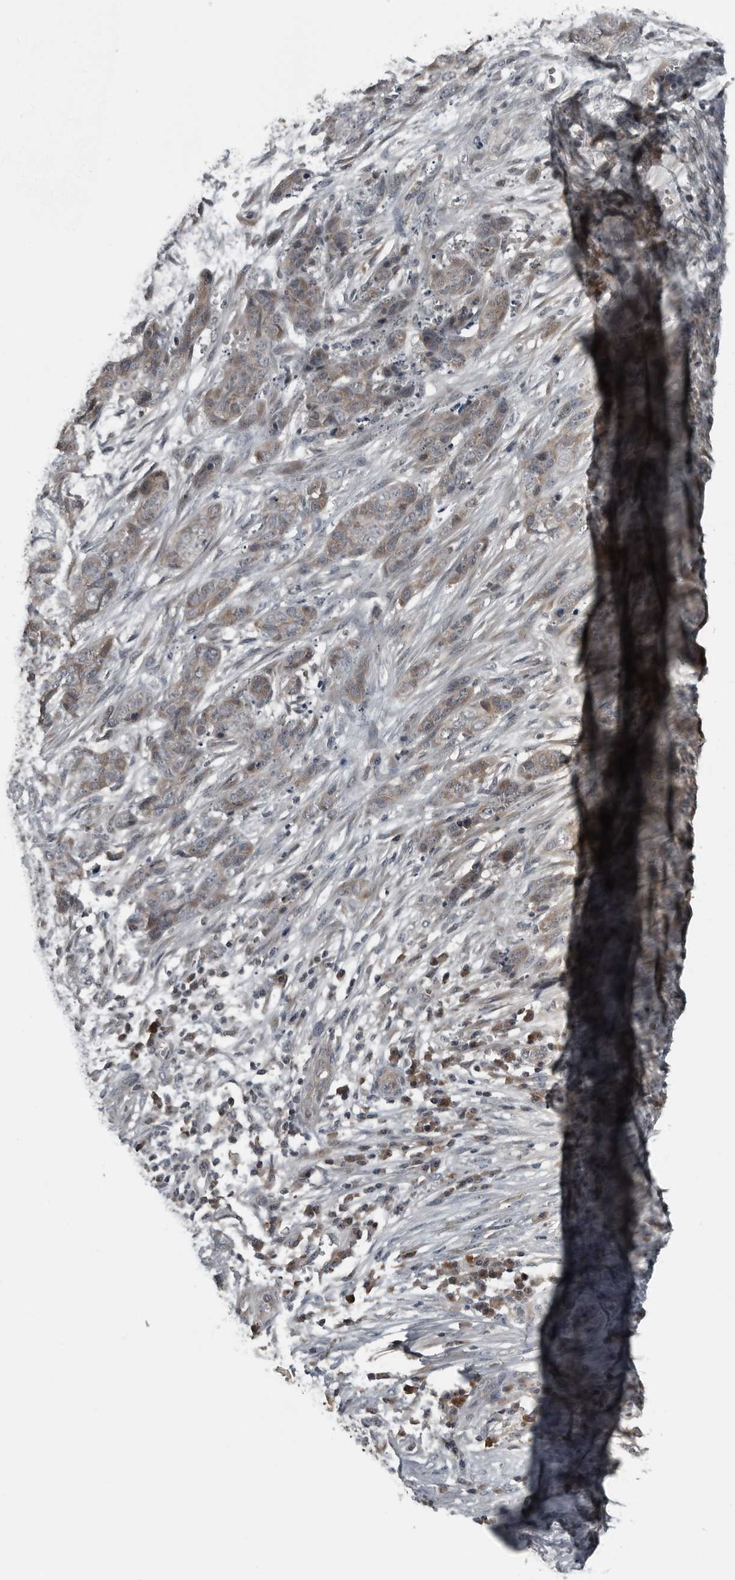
{"staining": {"intensity": "weak", "quantity": ">75%", "location": "cytoplasmic/membranous"}, "tissue": "skin cancer", "cell_type": "Tumor cells", "image_type": "cancer", "snomed": [{"axis": "morphology", "description": "Basal cell carcinoma"}, {"axis": "topography", "description": "Skin"}], "caption": "Weak cytoplasmic/membranous expression for a protein is identified in about >75% of tumor cells of skin cancer (basal cell carcinoma) using immunohistochemistry (IHC).", "gene": "GAK", "patient": {"sex": "female", "age": 64}}